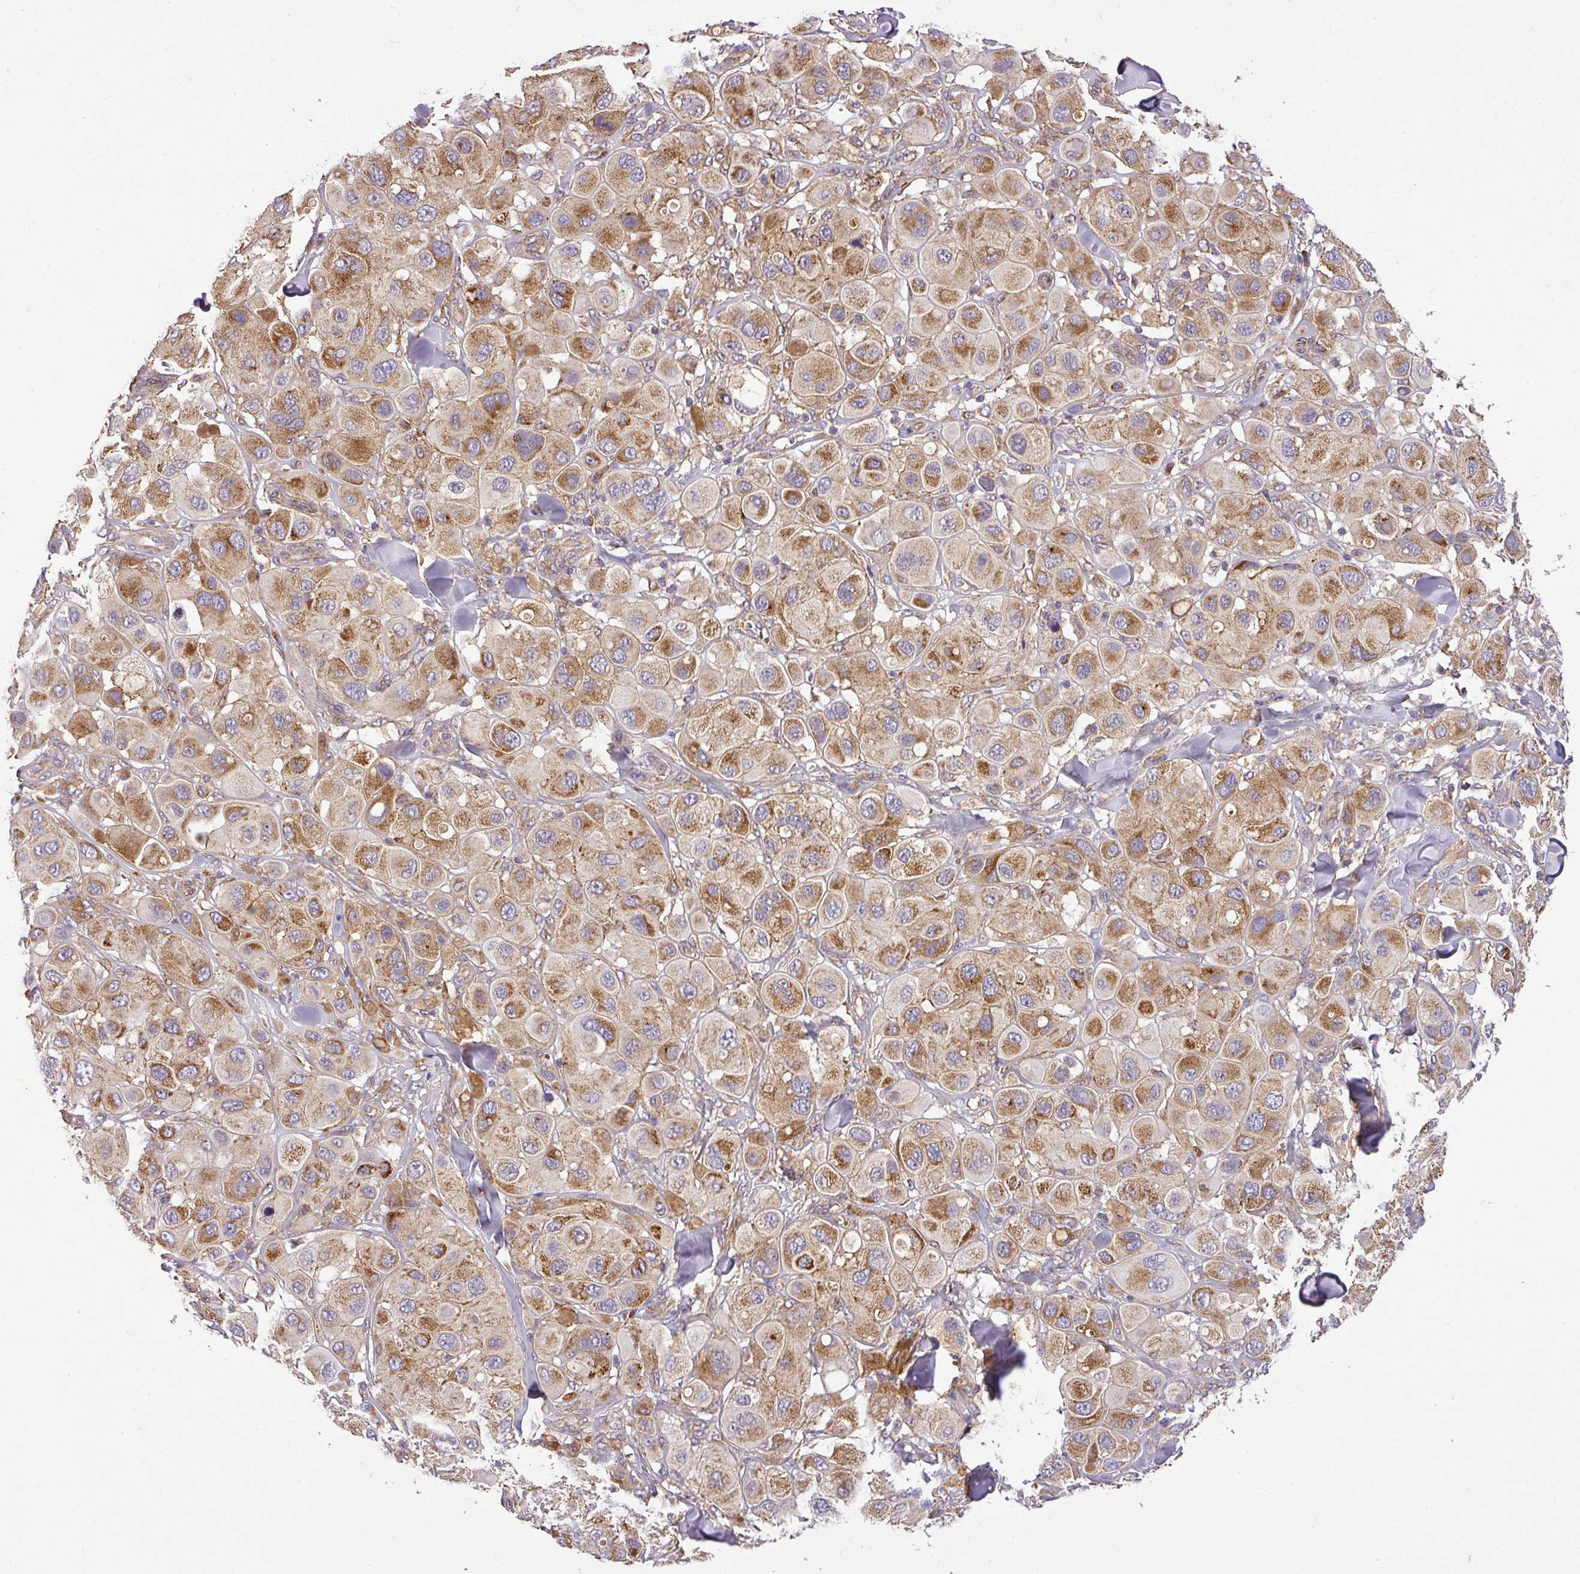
{"staining": {"intensity": "moderate", "quantity": ">75%", "location": "cytoplasmic/membranous"}, "tissue": "melanoma", "cell_type": "Tumor cells", "image_type": "cancer", "snomed": [{"axis": "morphology", "description": "Malignant melanoma, Metastatic site"}, {"axis": "topography", "description": "Skin"}], "caption": "Melanoma stained for a protein demonstrates moderate cytoplasmic/membranous positivity in tumor cells. The staining was performed using DAB (3,3'-diaminobenzidine) to visualize the protein expression in brown, while the nuclei were stained in blue with hematoxylin (Magnification: 20x).", "gene": "ZNF513", "patient": {"sex": "male", "age": 41}}